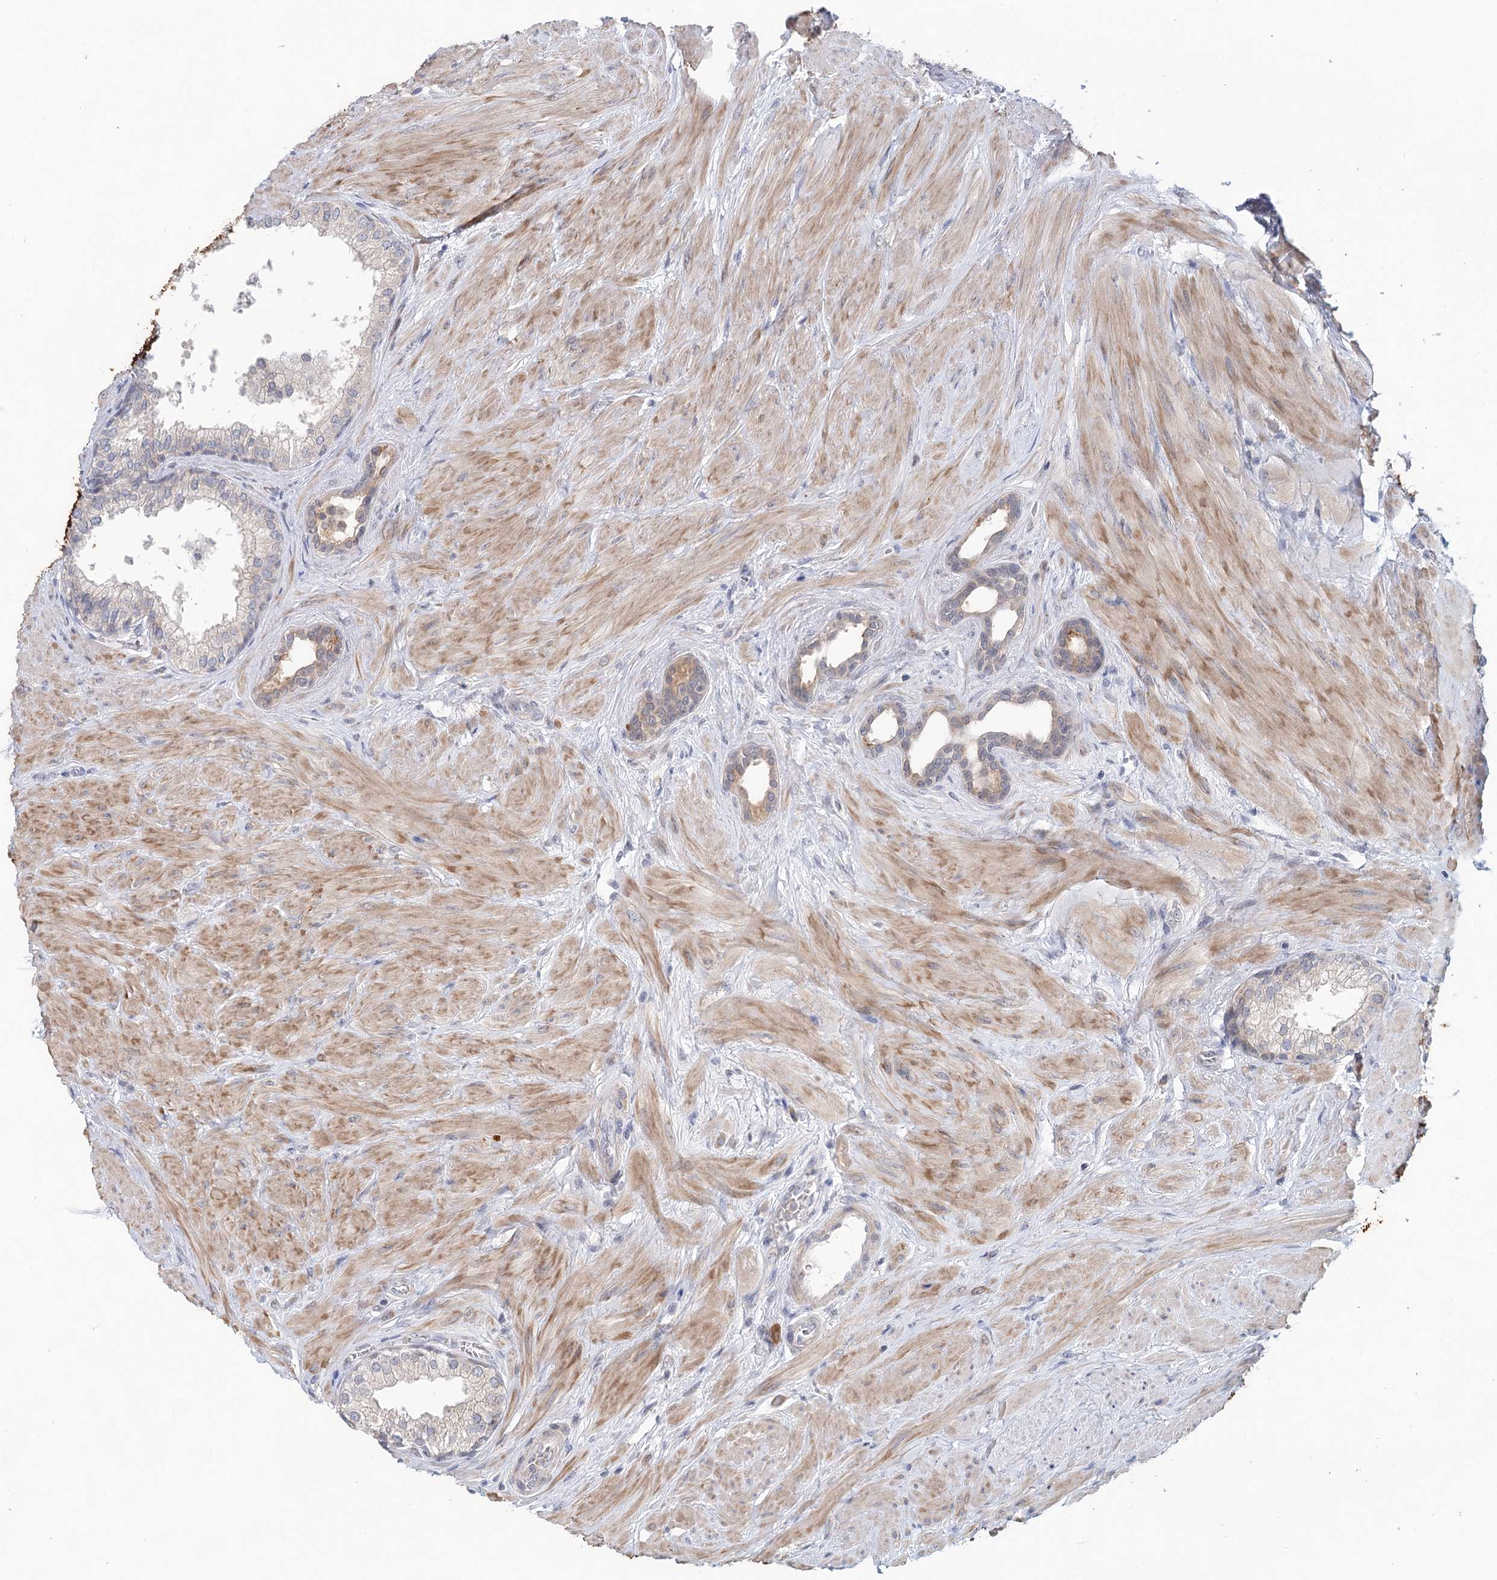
{"staining": {"intensity": "weak", "quantity": "25%-75%", "location": "cytoplasmic/membranous"}, "tissue": "prostate", "cell_type": "Glandular cells", "image_type": "normal", "snomed": [{"axis": "morphology", "description": "Normal tissue, NOS"}, {"axis": "topography", "description": "Prostate"}], "caption": "High-power microscopy captured an immunohistochemistry photomicrograph of unremarkable prostate, revealing weak cytoplasmic/membranous staining in about 25%-75% of glandular cells.", "gene": "BLTP1", "patient": {"sex": "male", "age": 48}}